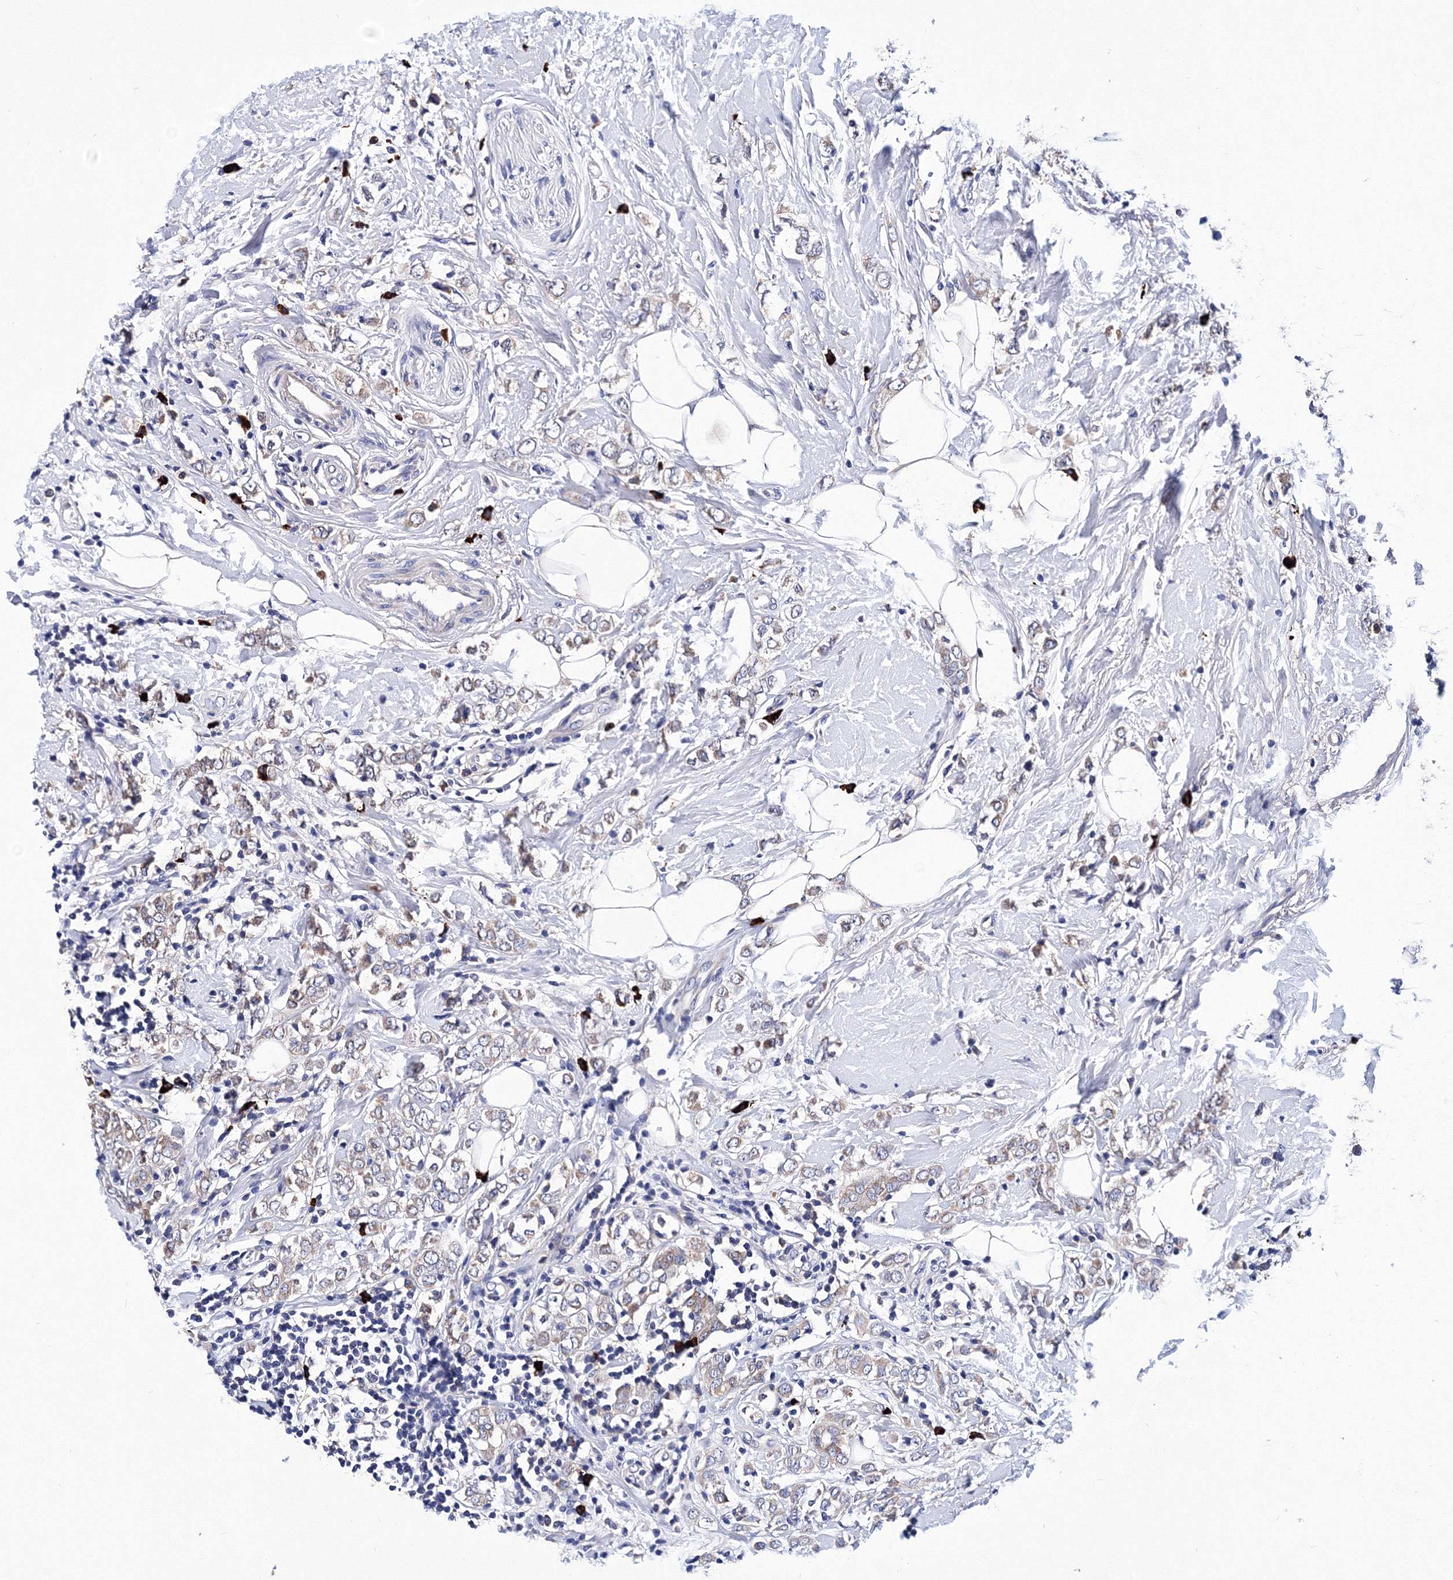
{"staining": {"intensity": "negative", "quantity": "none", "location": "none"}, "tissue": "breast cancer", "cell_type": "Tumor cells", "image_type": "cancer", "snomed": [{"axis": "morphology", "description": "Lobular carcinoma"}, {"axis": "topography", "description": "Breast"}], "caption": "Histopathology image shows no protein expression in tumor cells of lobular carcinoma (breast) tissue.", "gene": "TRPM2", "patient": {"sex": "female", "age": 47}}